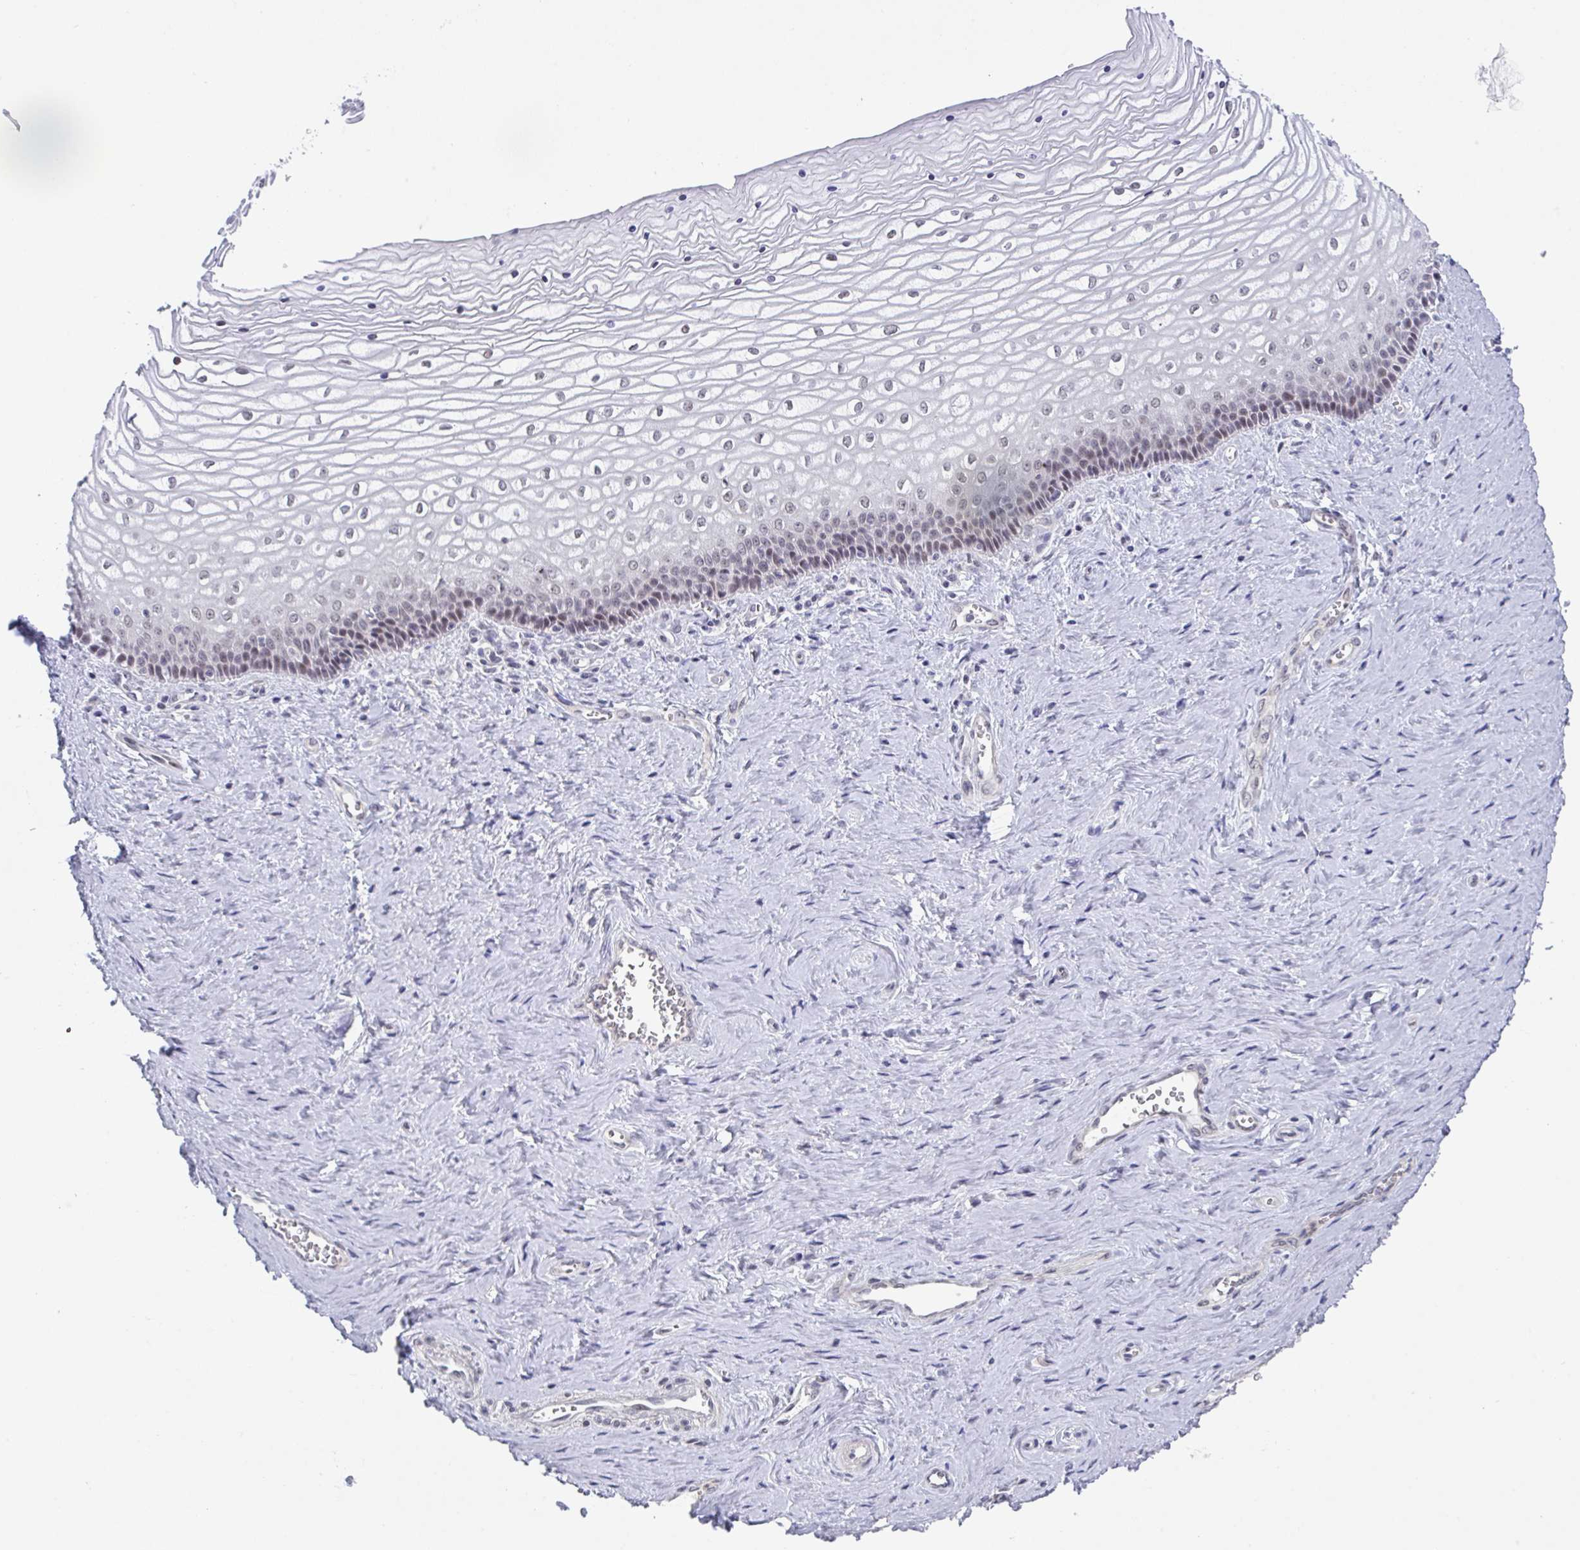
{"staining": {"intensity": "strong", "quantity": "25%-75%", "location": "nuclear"}, "tissue": "vagina", "cell_type": "Squamous epithelial cells", "image_type": "normal", "snomed": [{"axis": "morphology", "description": "Normal tissue, NOS"}, {"axis": "topography", "description": "Vagina"}], "caption": "Strong nuclear protein staining is seen in about 25%-75% of squamous epithelial cells in vagina. Nuclei are stained in blue.", "gene": "RBM18", "patient": {"sex": "female", "age": 45}}